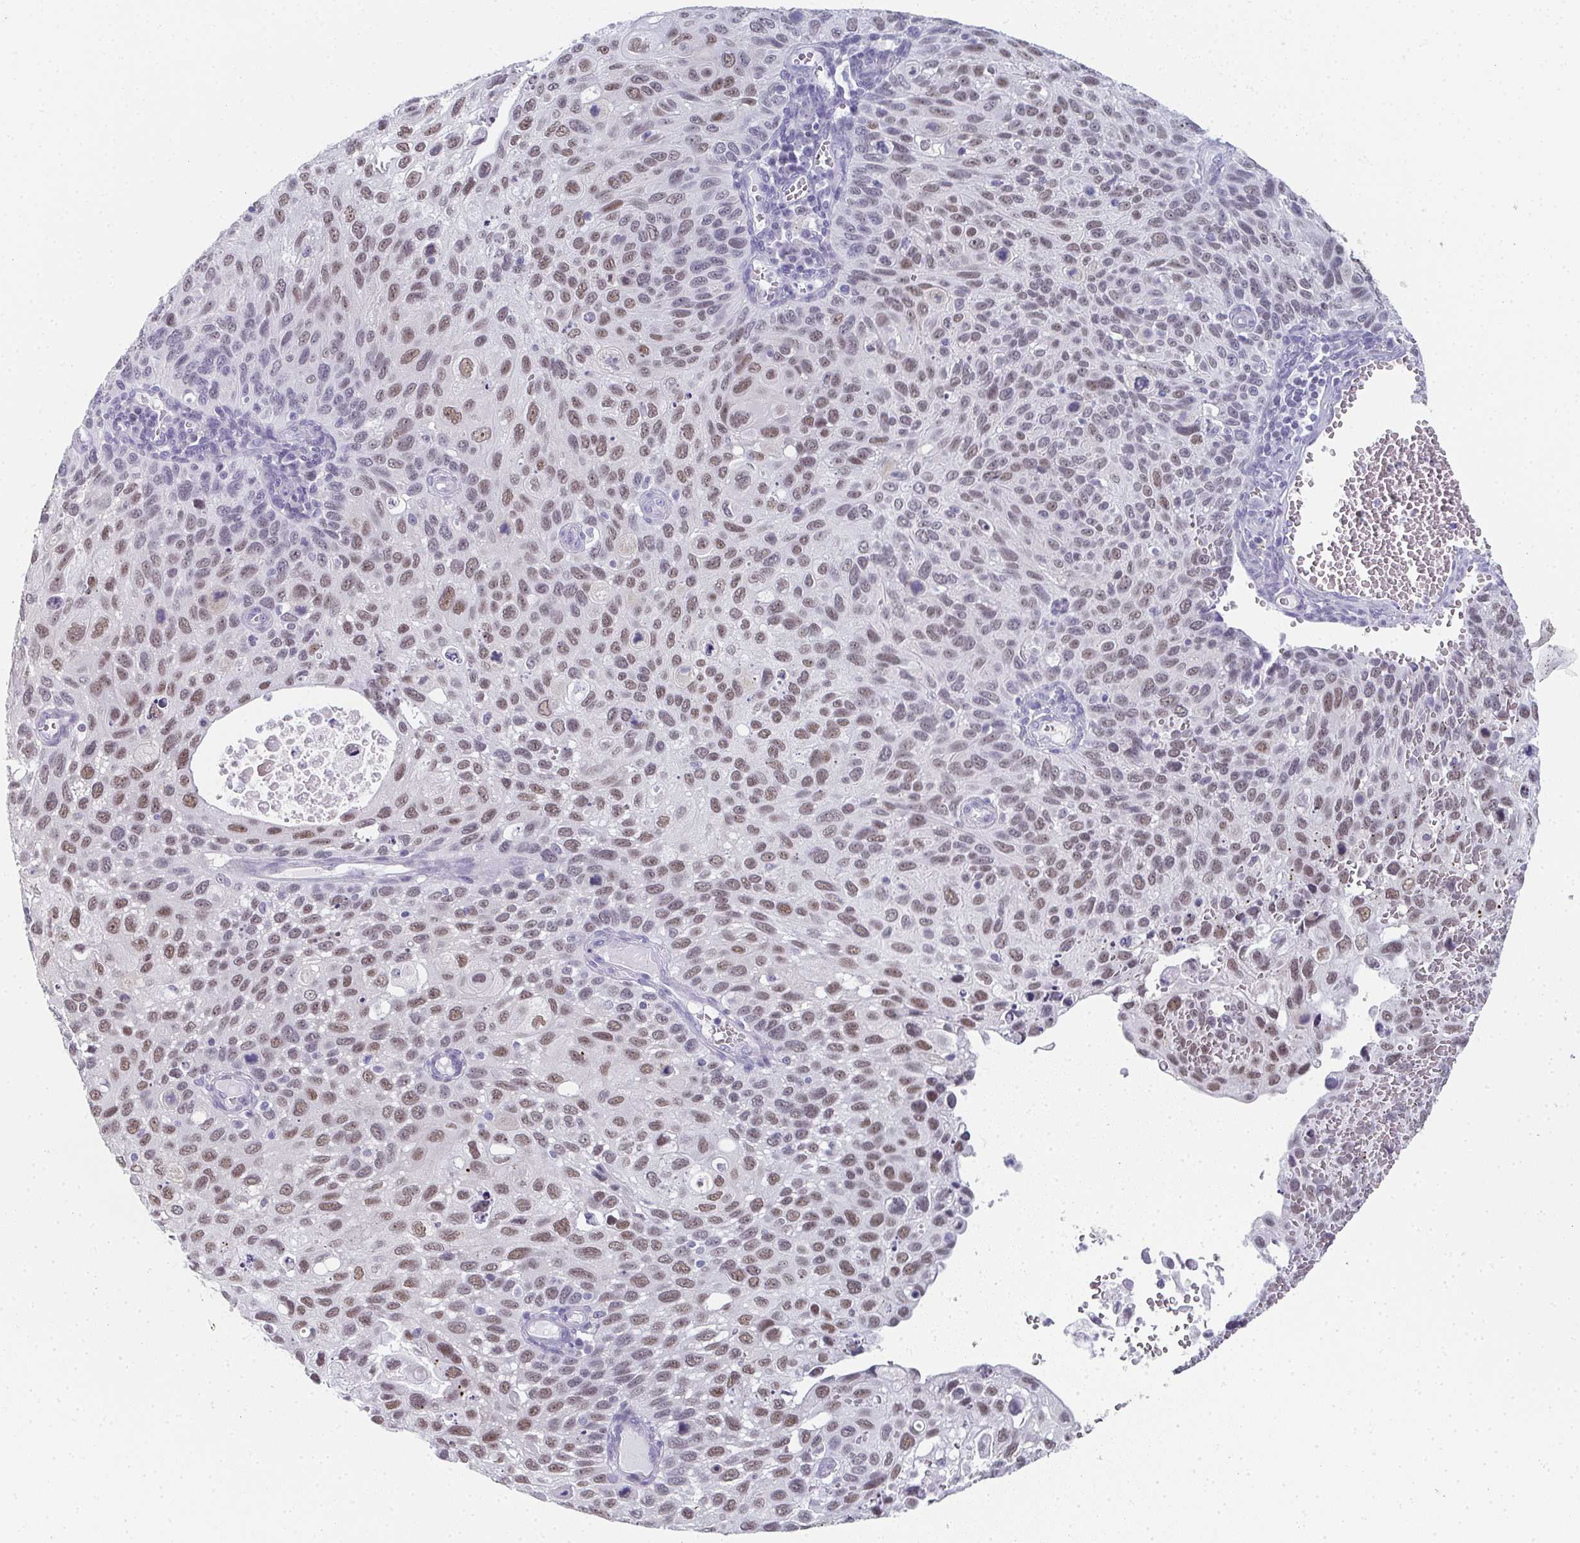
{"staining": {"intensity": "moderate", "quantity": ">75%", "location": "nuclear"}, "tissue": "cervical cancer", "cell_type": "Tumor cells", "image_type": "cancer", "snomed": [{"axis": "morphology", "description": "Squamous cell carcinoma, NOS"}, {"axis": "topography", "description": "Cervix"}], "caption": "IHC image of human cervical cancer stained for a protein (brown), which shows medium levels of moderate nuclear expression in about >75% of tumor cells.", "gene": "PYCR3", "patient": {"sex": "female", "age": 70}}